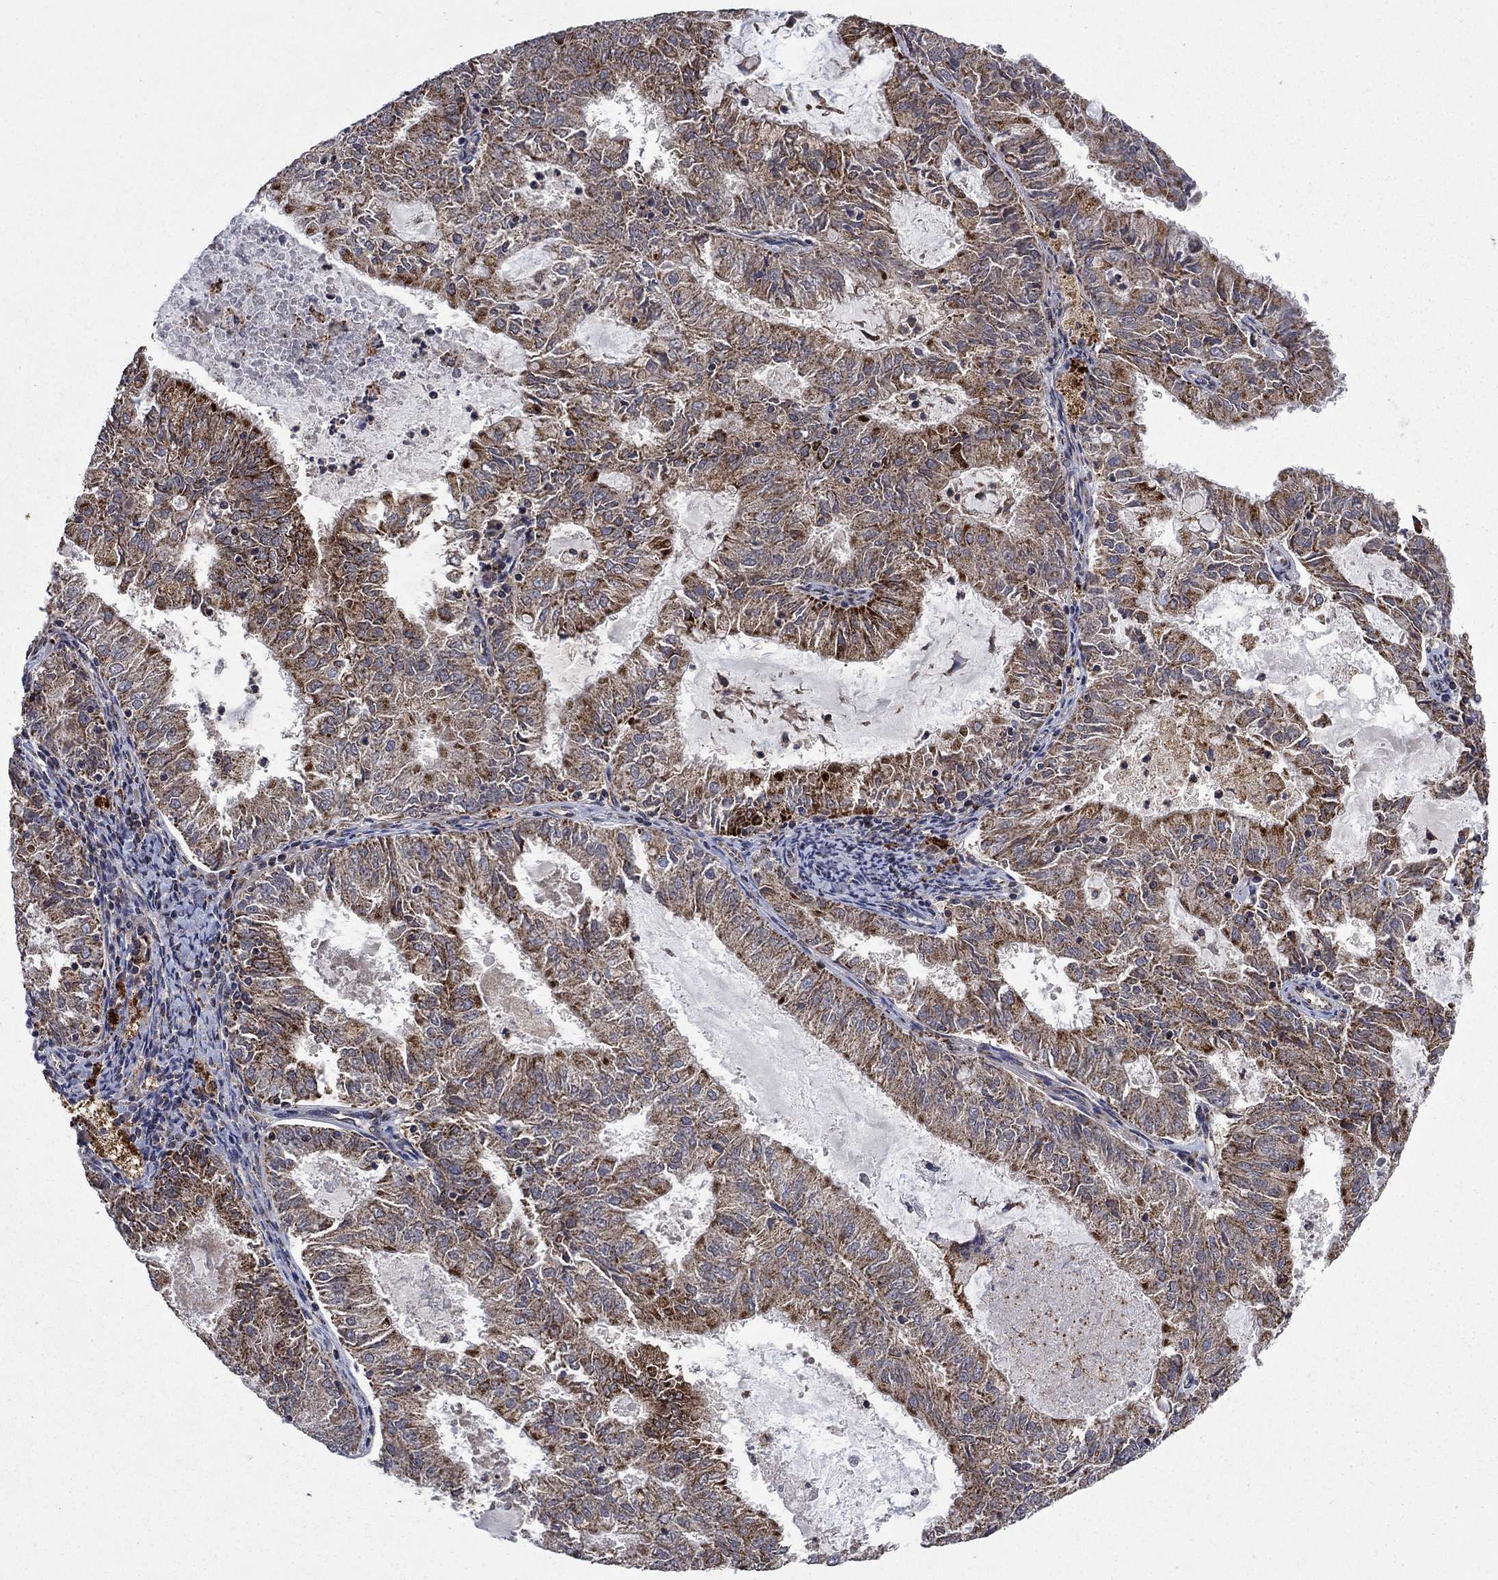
{"staining": {"intensity": "strong", "quantity": "<25%", "location": "cytoplasmic/membranous"}, "tissue": "endometrial cancer", "cell_type": "Tumor cells", "image_type": "cancer", "snomed": [{"axis": "morphology", "description": "Adenocarcinoma, NOS"}, {"axis": "topography", "description": "Endometrium"}], "caption": "Strong cytoplasmic/membranous positivity is appreciated in approximately <25% of tumor cells in endometrial cancer.", "gene": "DPH1", "patient": {"sex": "female", "age": 57}}